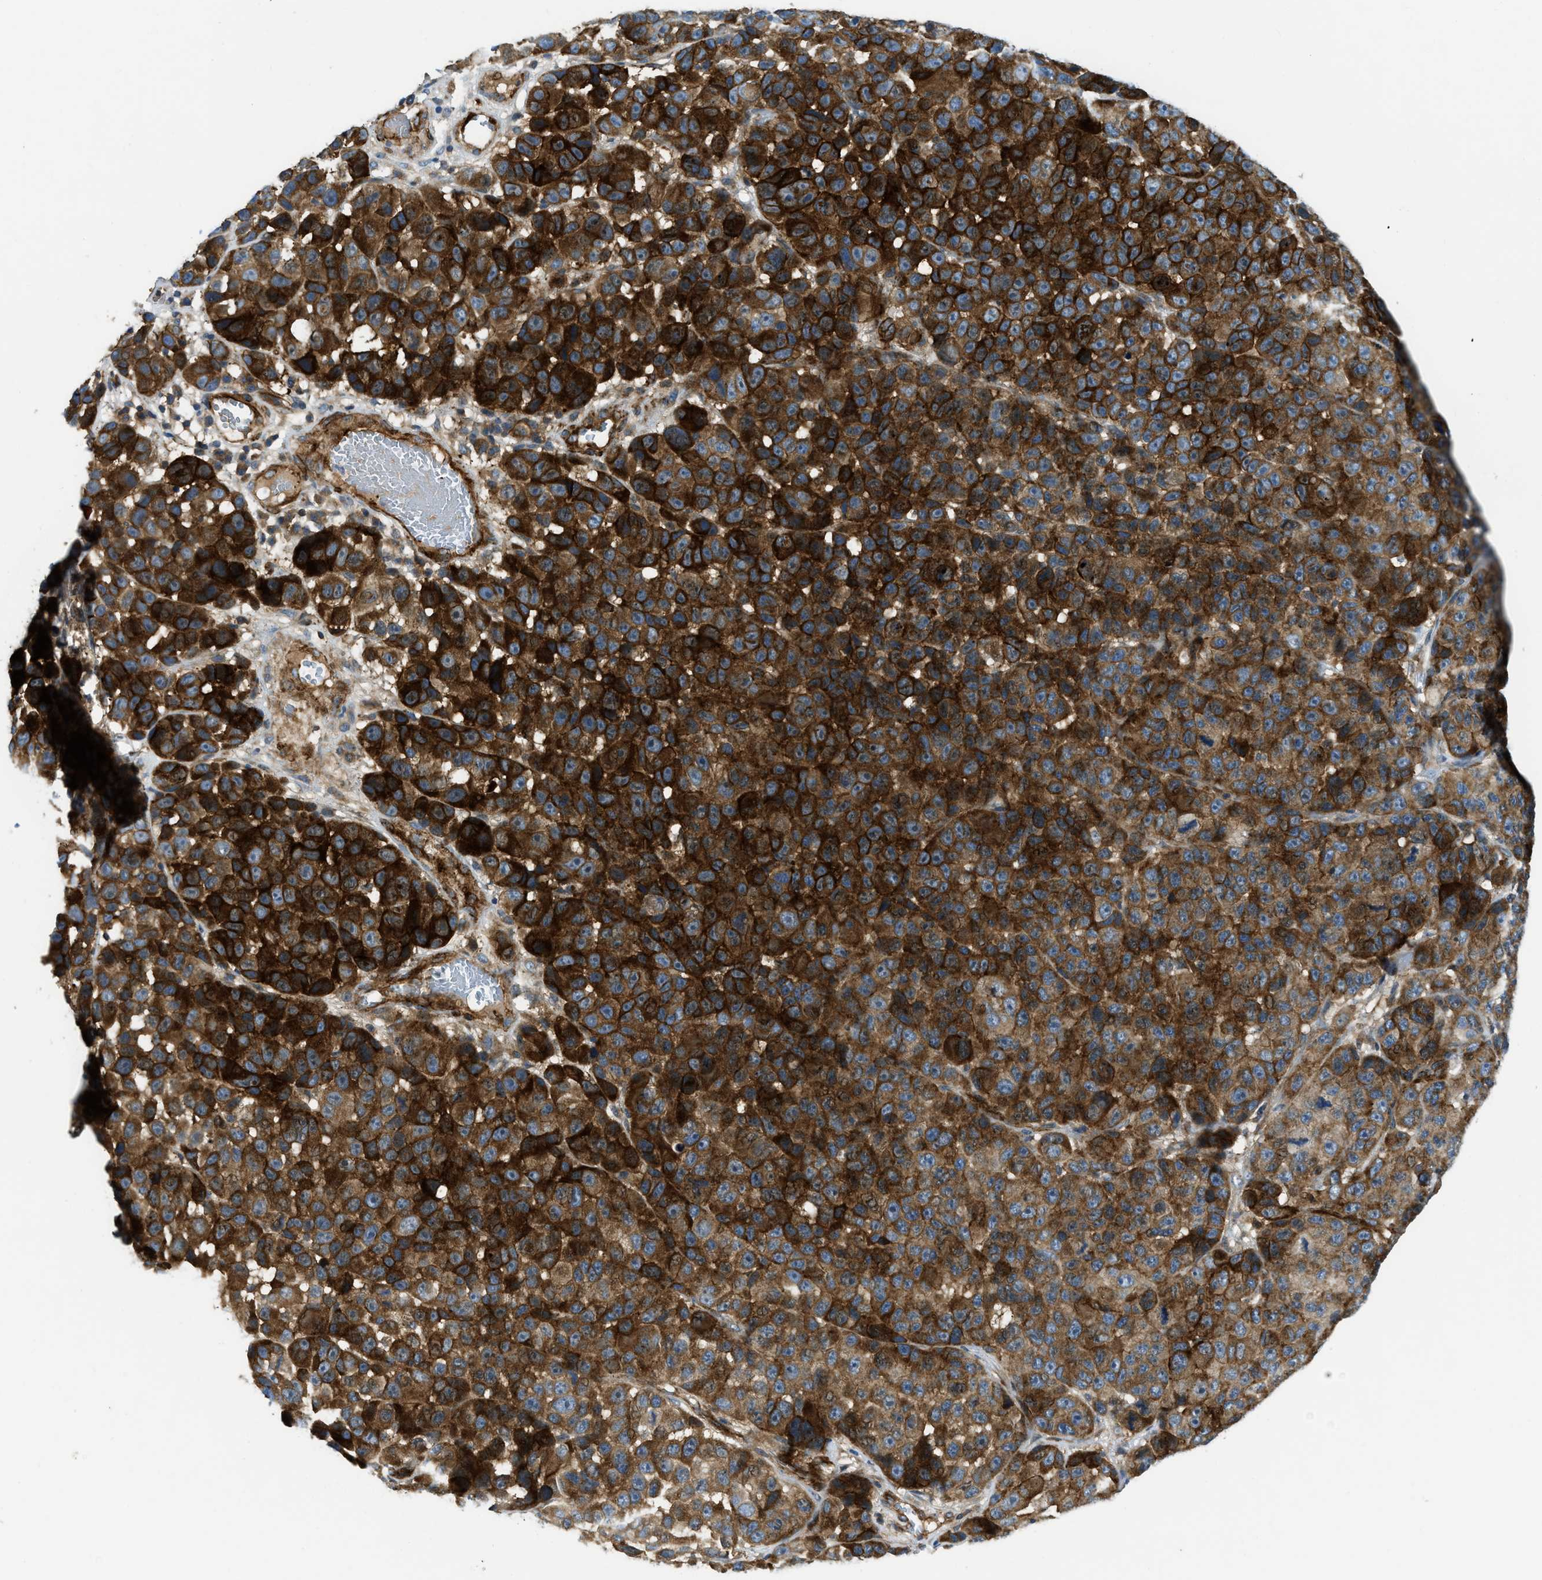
{"staining": {"intensity": "strong", "quantity": ">75%", "location": "cytoplasmic/membranous"}, "tissue": "melanoma", "cell_type": "Tumor cells", "image_type": "cancer", "snomed": [{"axis": "morphology", "description": "Malignant melanoma, NOS"}, {"axis": "topography", "description": "Skin"}], "caption": "DAB (3,3'-diaminobenzidine) immunohistochemical staining of melanoma reveals strong cytoplasmic/membranous protein expression in about >75% of tumor cells.", "gene": "NYNRIN", "patient": {"sex": "male", "age": 53}}